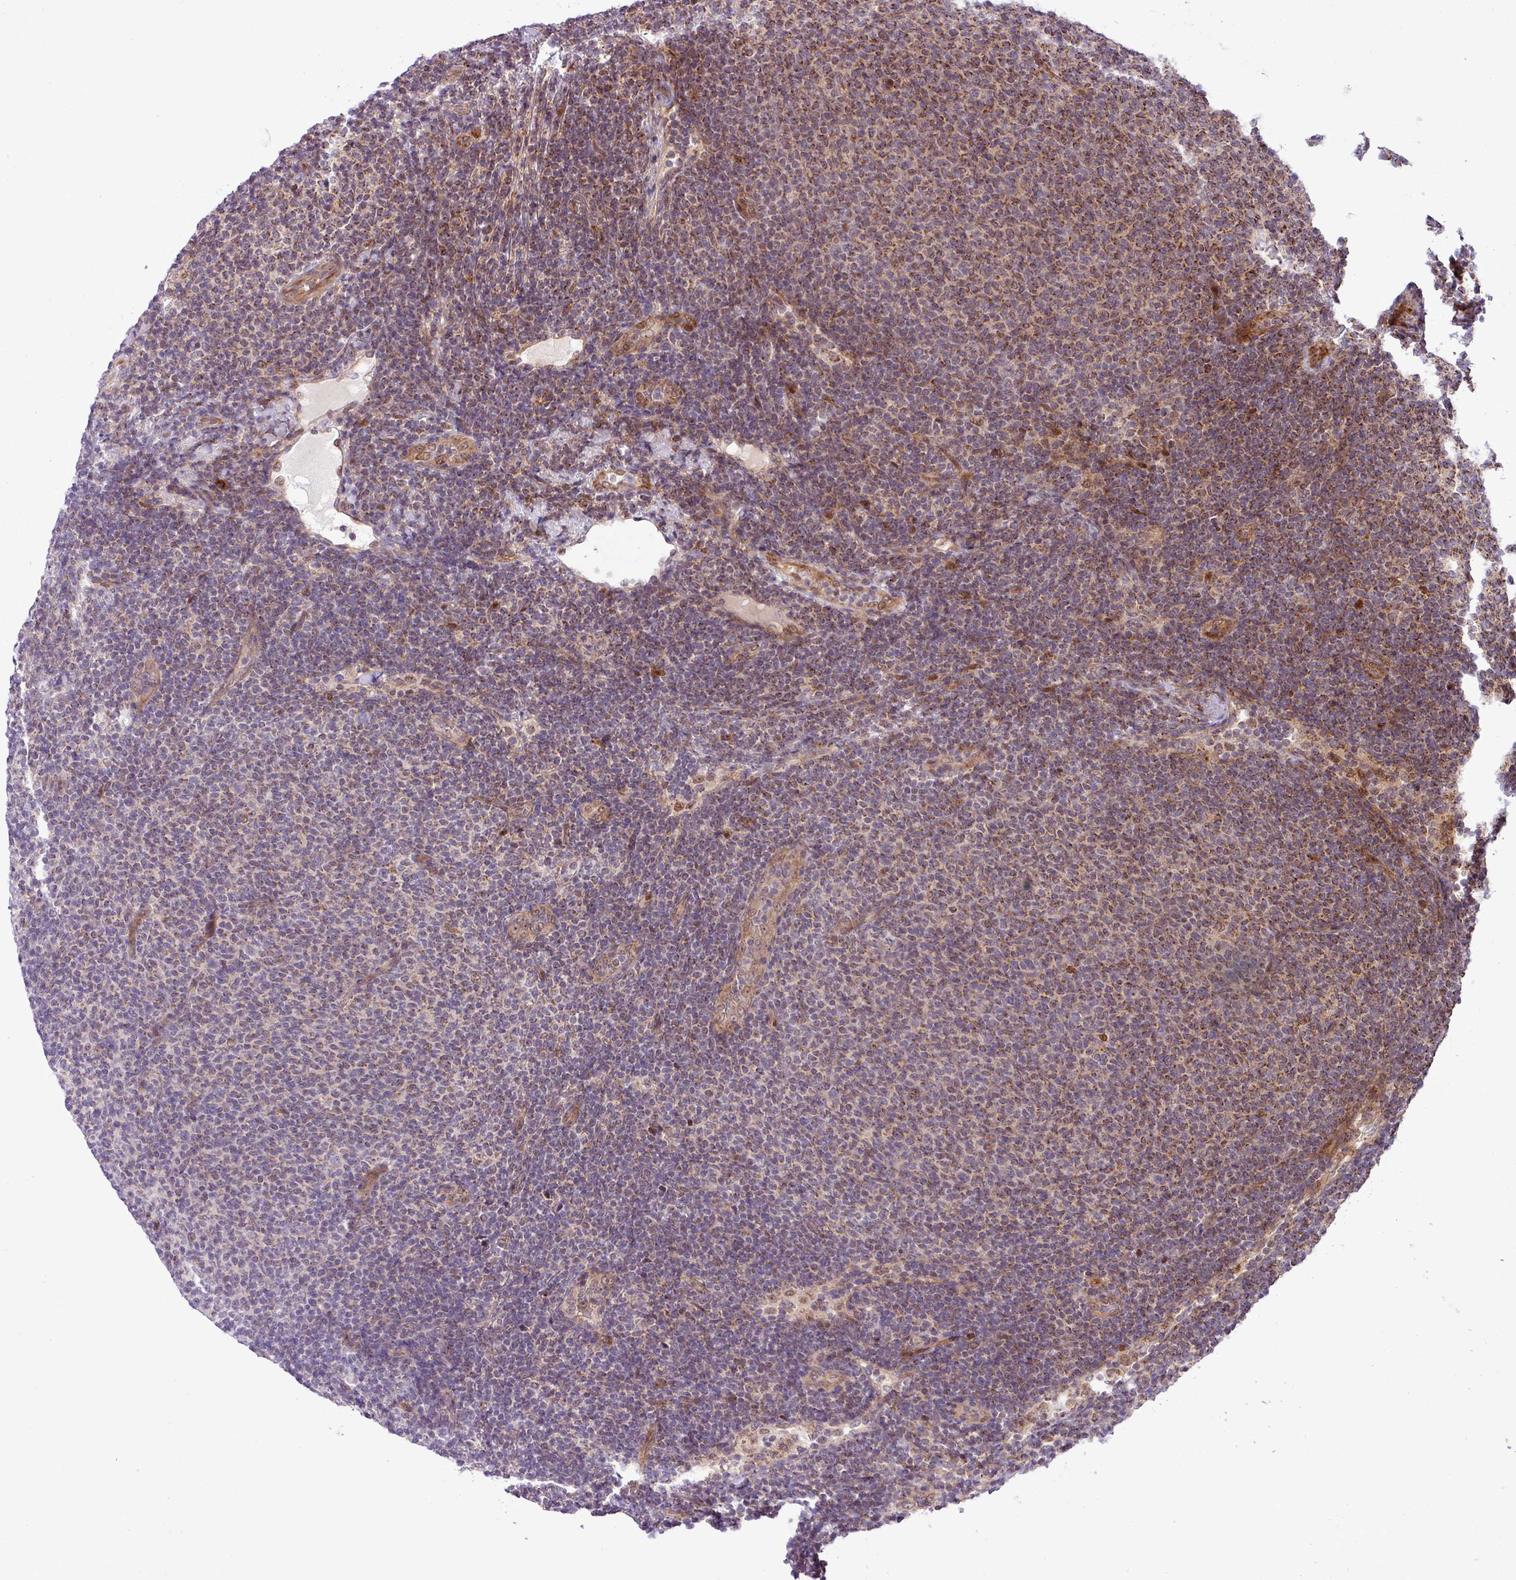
{"staining": {"intensity": "moderate", "quantity": ">75%", "location": "cytoplasmic/membranous"}, "tissue": "lymphoma", "cell_type": "Tumor cells", "image_type": "cancer", "snomed": [{"axis": "morphology", "description": "Malignant lymphoma, non-Hodgkin's type, Low grade"}, {"axis": "topography", "description": "Lymph node"}], "caption": "Malignant lymphoma, non-Hodgkin's type (low-grade) was stained to show a protein in brown. There is medium levels of moderate cytoplasmic/membranous staining in approximately >75% of tumor cells.", "gene": "B3GNT9", "patient": {"sex": "male", "age": 66}}